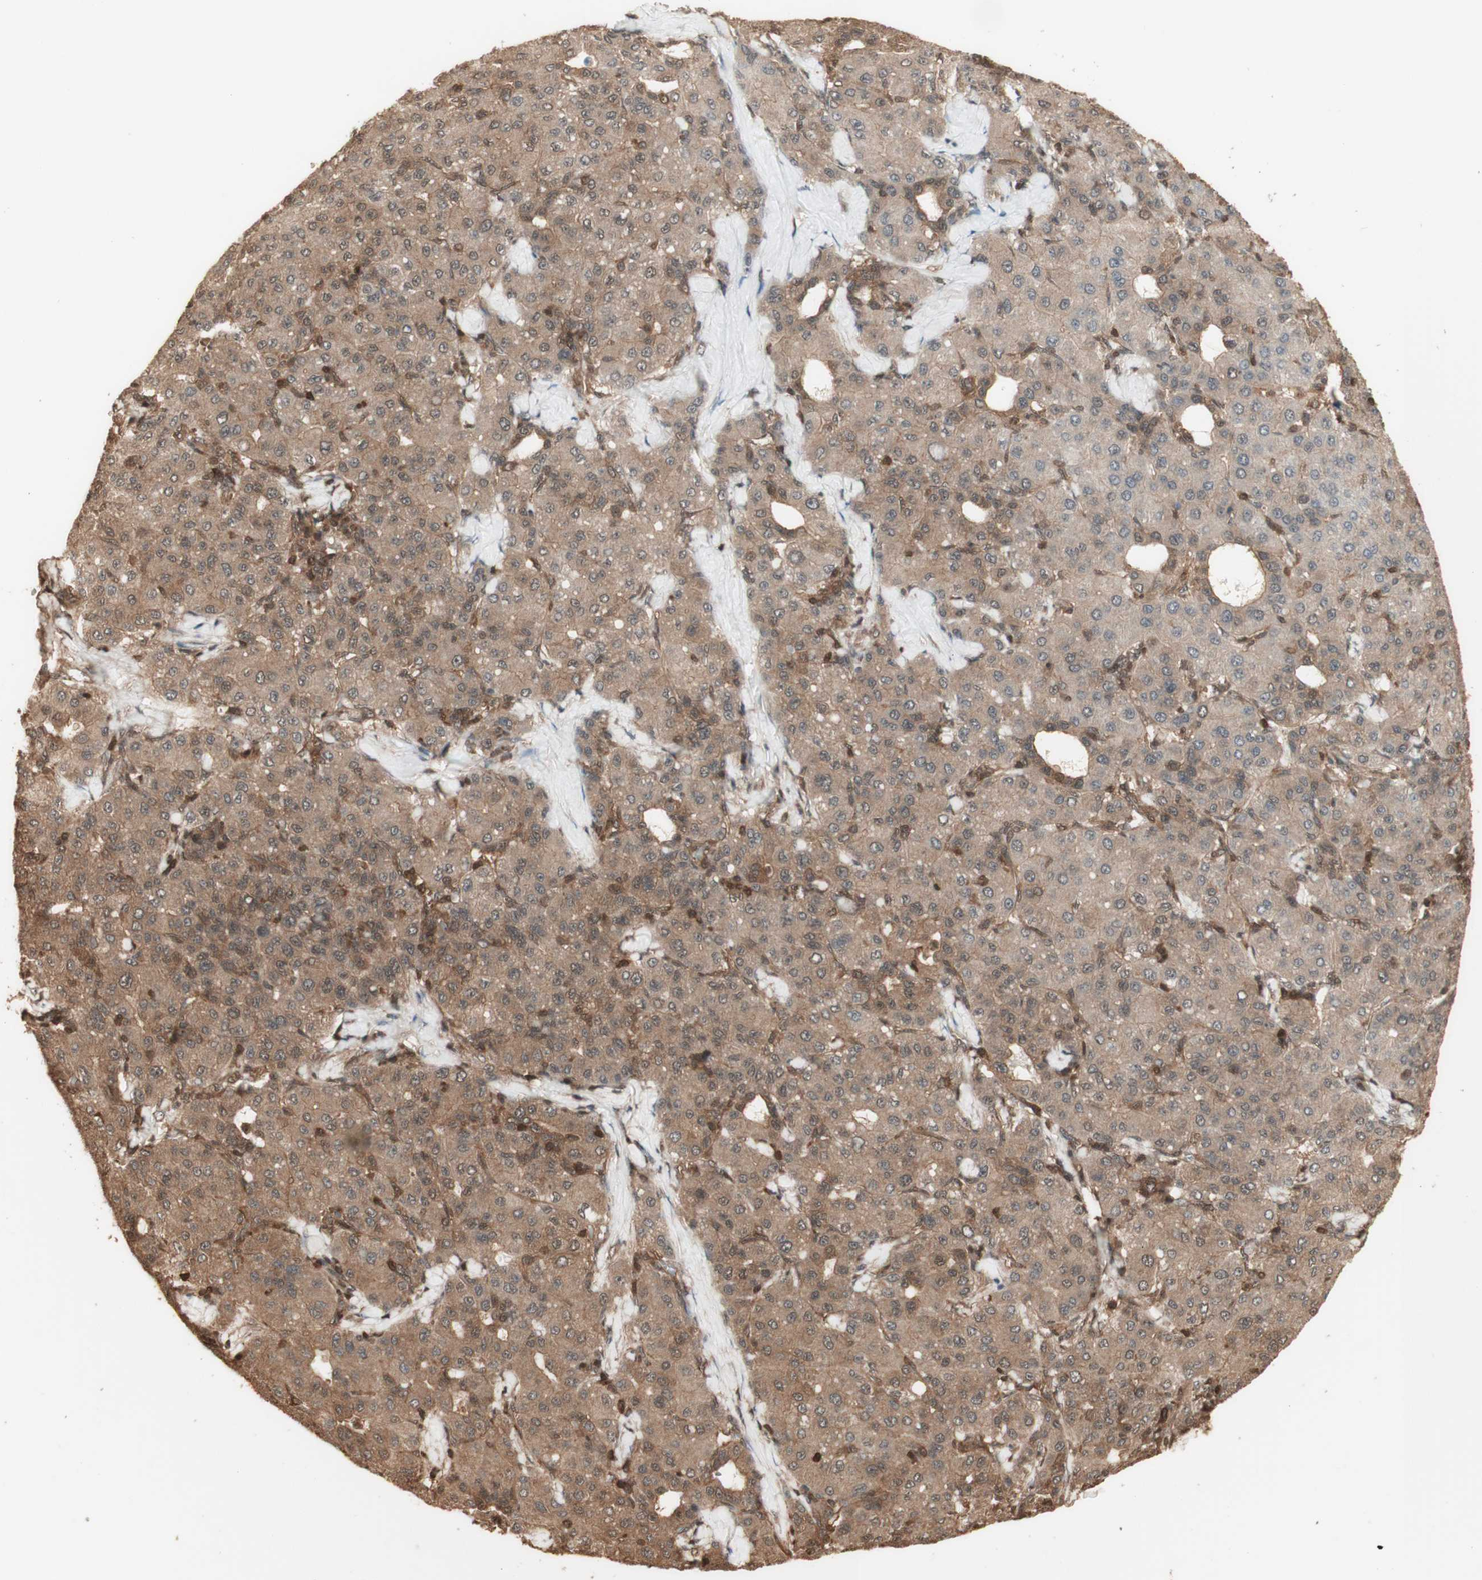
{"staining": {"intensity": "moderate", "quantity": ">75%", "location": "cytoplasmic/membranous"}, "tissue": "liver cancer", "cell_type": "Tumor cells", "image_type": "cancer", "snomed": [{"axis": "morphology", "description": "Carcinoma, Hepatocellular, NOS"}, {"axis": "topography", "description": "Liver"}], "caption": "An IHC image of neoplastic tissue is shown. Protein staining in brown labels moderate cytoplasmic/membranous positivity in liver cancer (hepatocellular carcinoma) within tumor cells.", "gene": "YWHAB", "patient": {"sex": "male", "age": 65}}